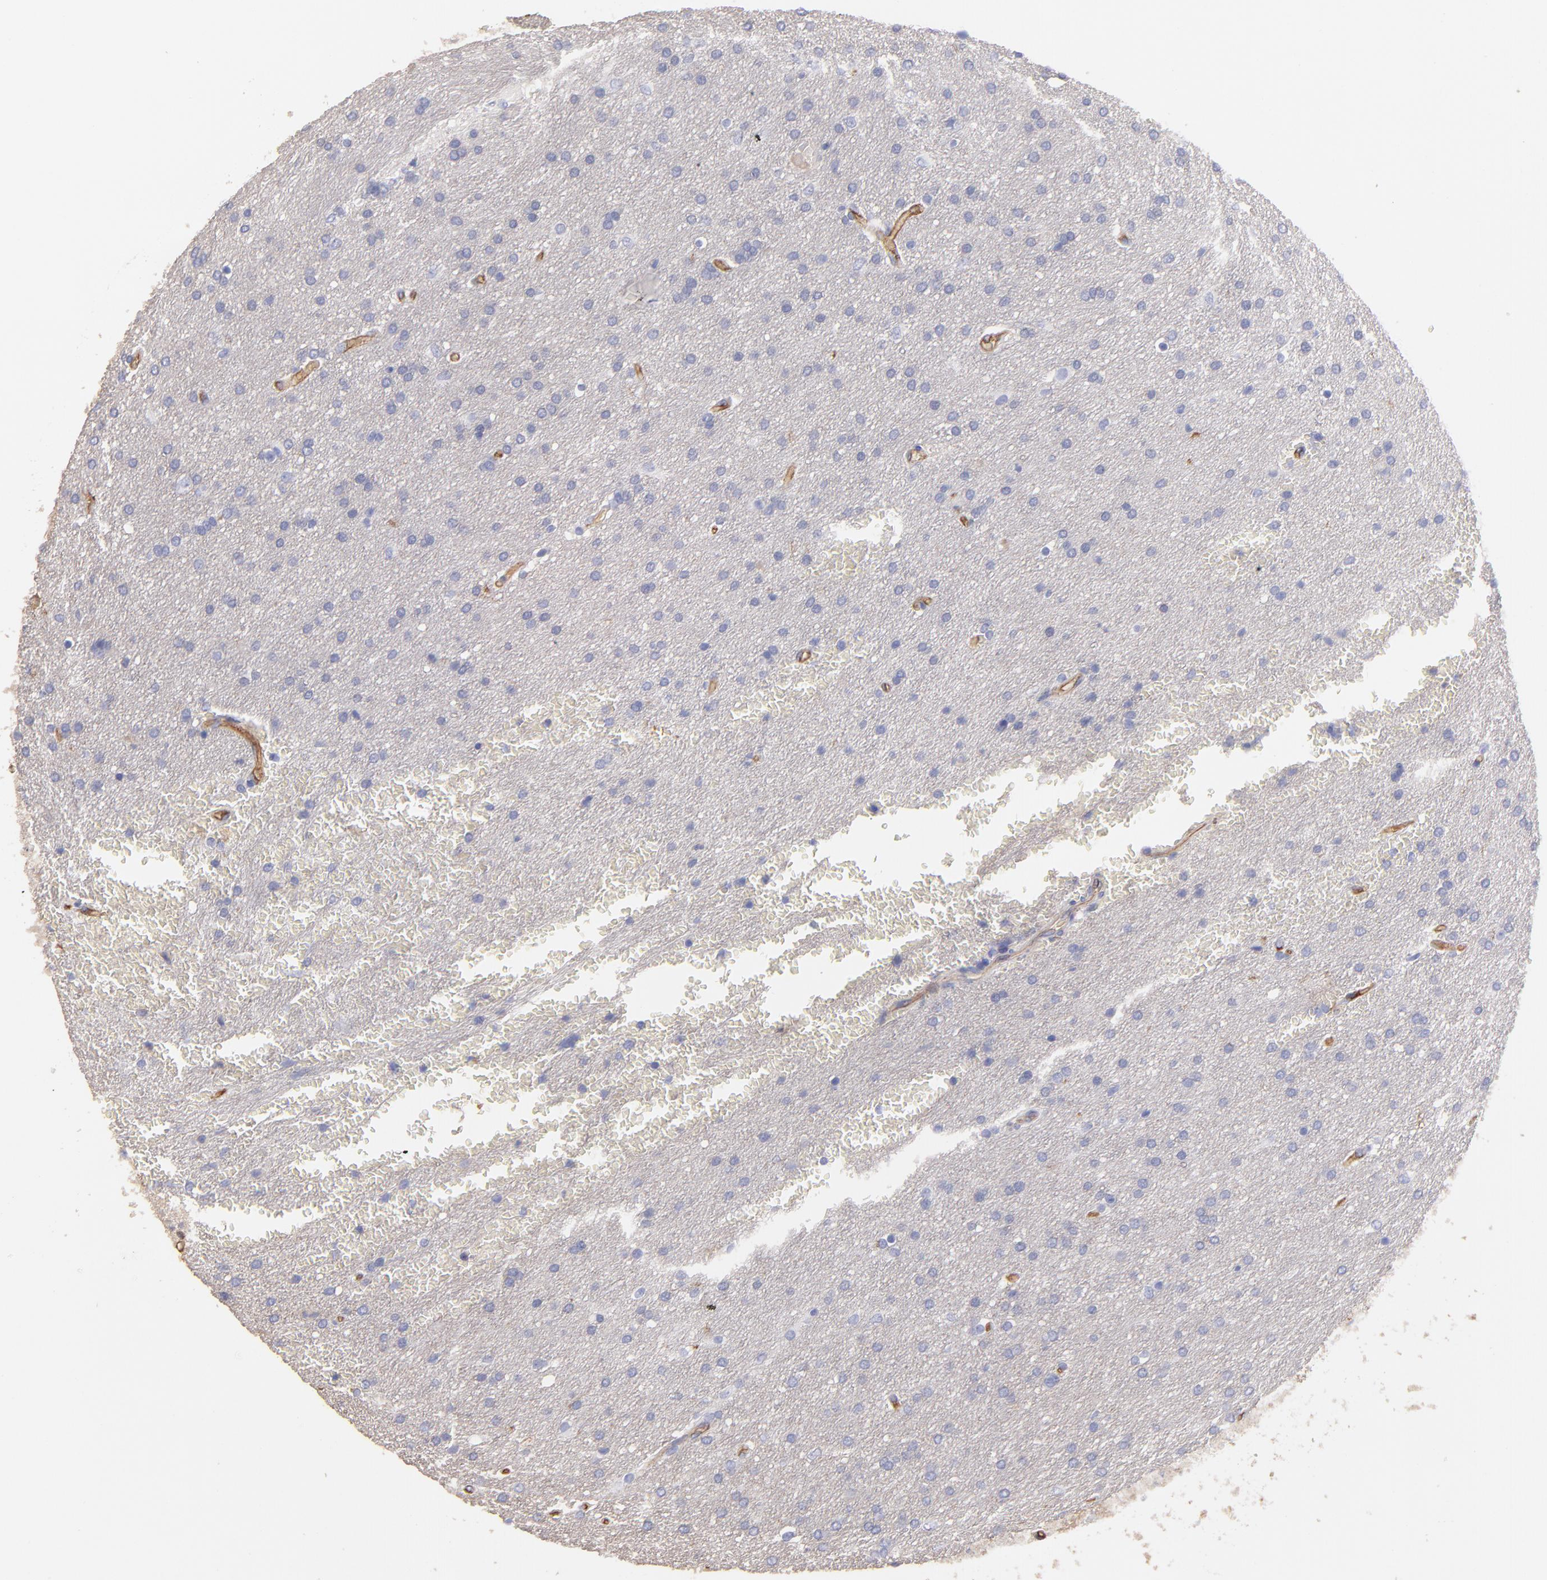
{"staining": {"intensity": "negative", "quantity": "none", "location": "none"}, "tissue": "glioma", "cell_type": "Tumor cells", "image_type": "cancer", "snomed": [{"axis": "morphology", "description": "Glioma, malignant, Low grade"}, {"axis": "topography", "description": "Brain"}], "caption": "High magnification brightfield microscopy of malignant low-grade glioma stained with DAB (brown) and counterstained with hematoxylin (blue): tumor cells show no significant staining.", "gene": "ABCB1", "patient": {"sex": "female", "age": 32}}